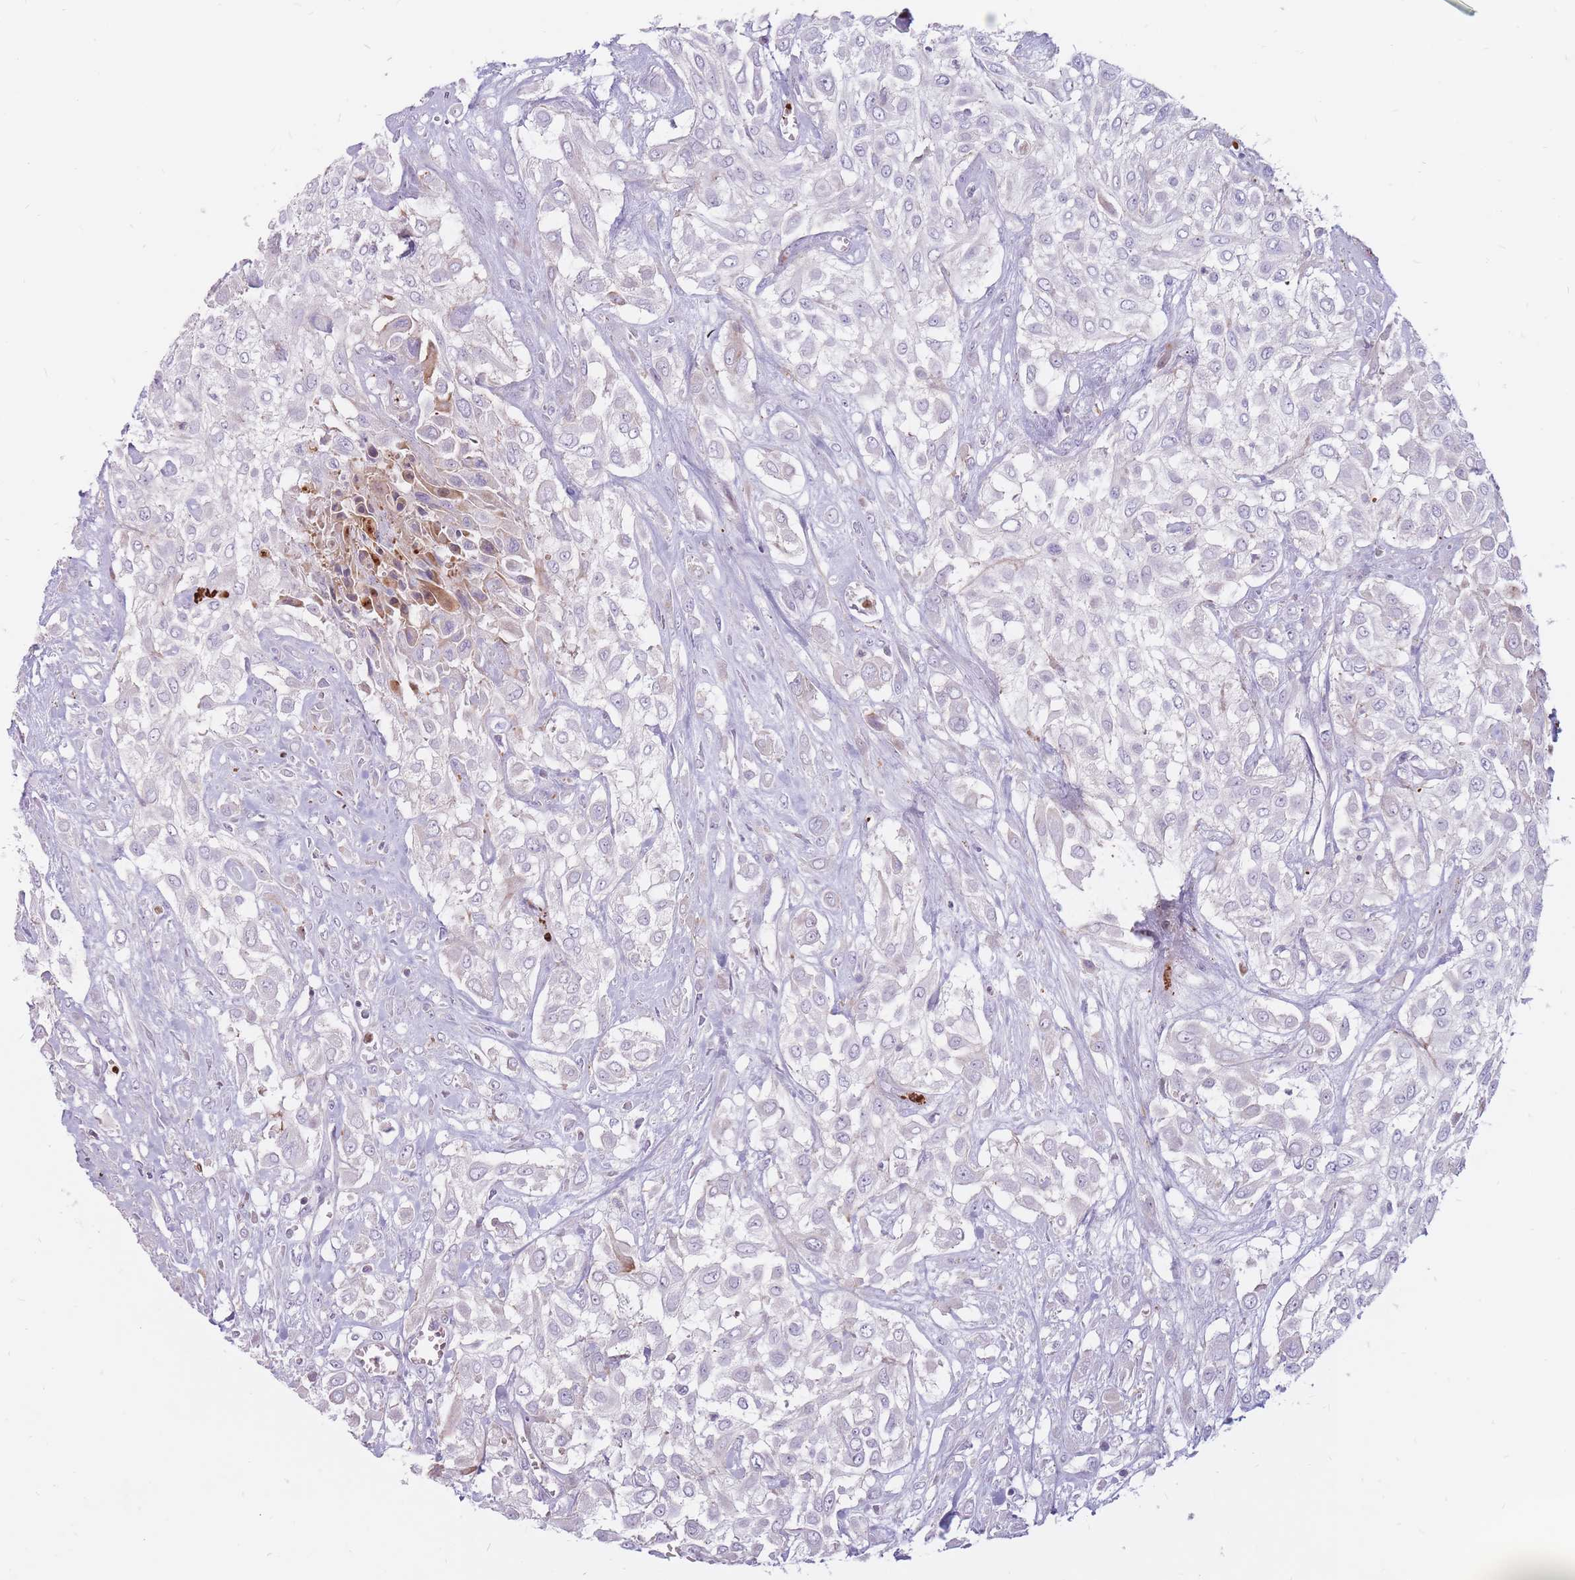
{"staining": {"intensity": "negative", "quantity": "none", "location": "none"}, "tissue": "urothelial cancer", "cell_type": "Tumor cells", "image_type": "cancer", "snomed": [{"axis": "morphology", "description": "Urothelial carcinoma, High grade"}, {"axis": "topography", "description": "Urinary bladder"}], "caption": "High magnification brightfield microscopy of urothelial cancer stained with DAB (3,3'-diaminobenzidine) (brown) and counterstained with hematoxylin (blue): tumor cells show no significant positivity.", "gene": "PTGDR", "patient": {"sex": "male", "age": 57}}